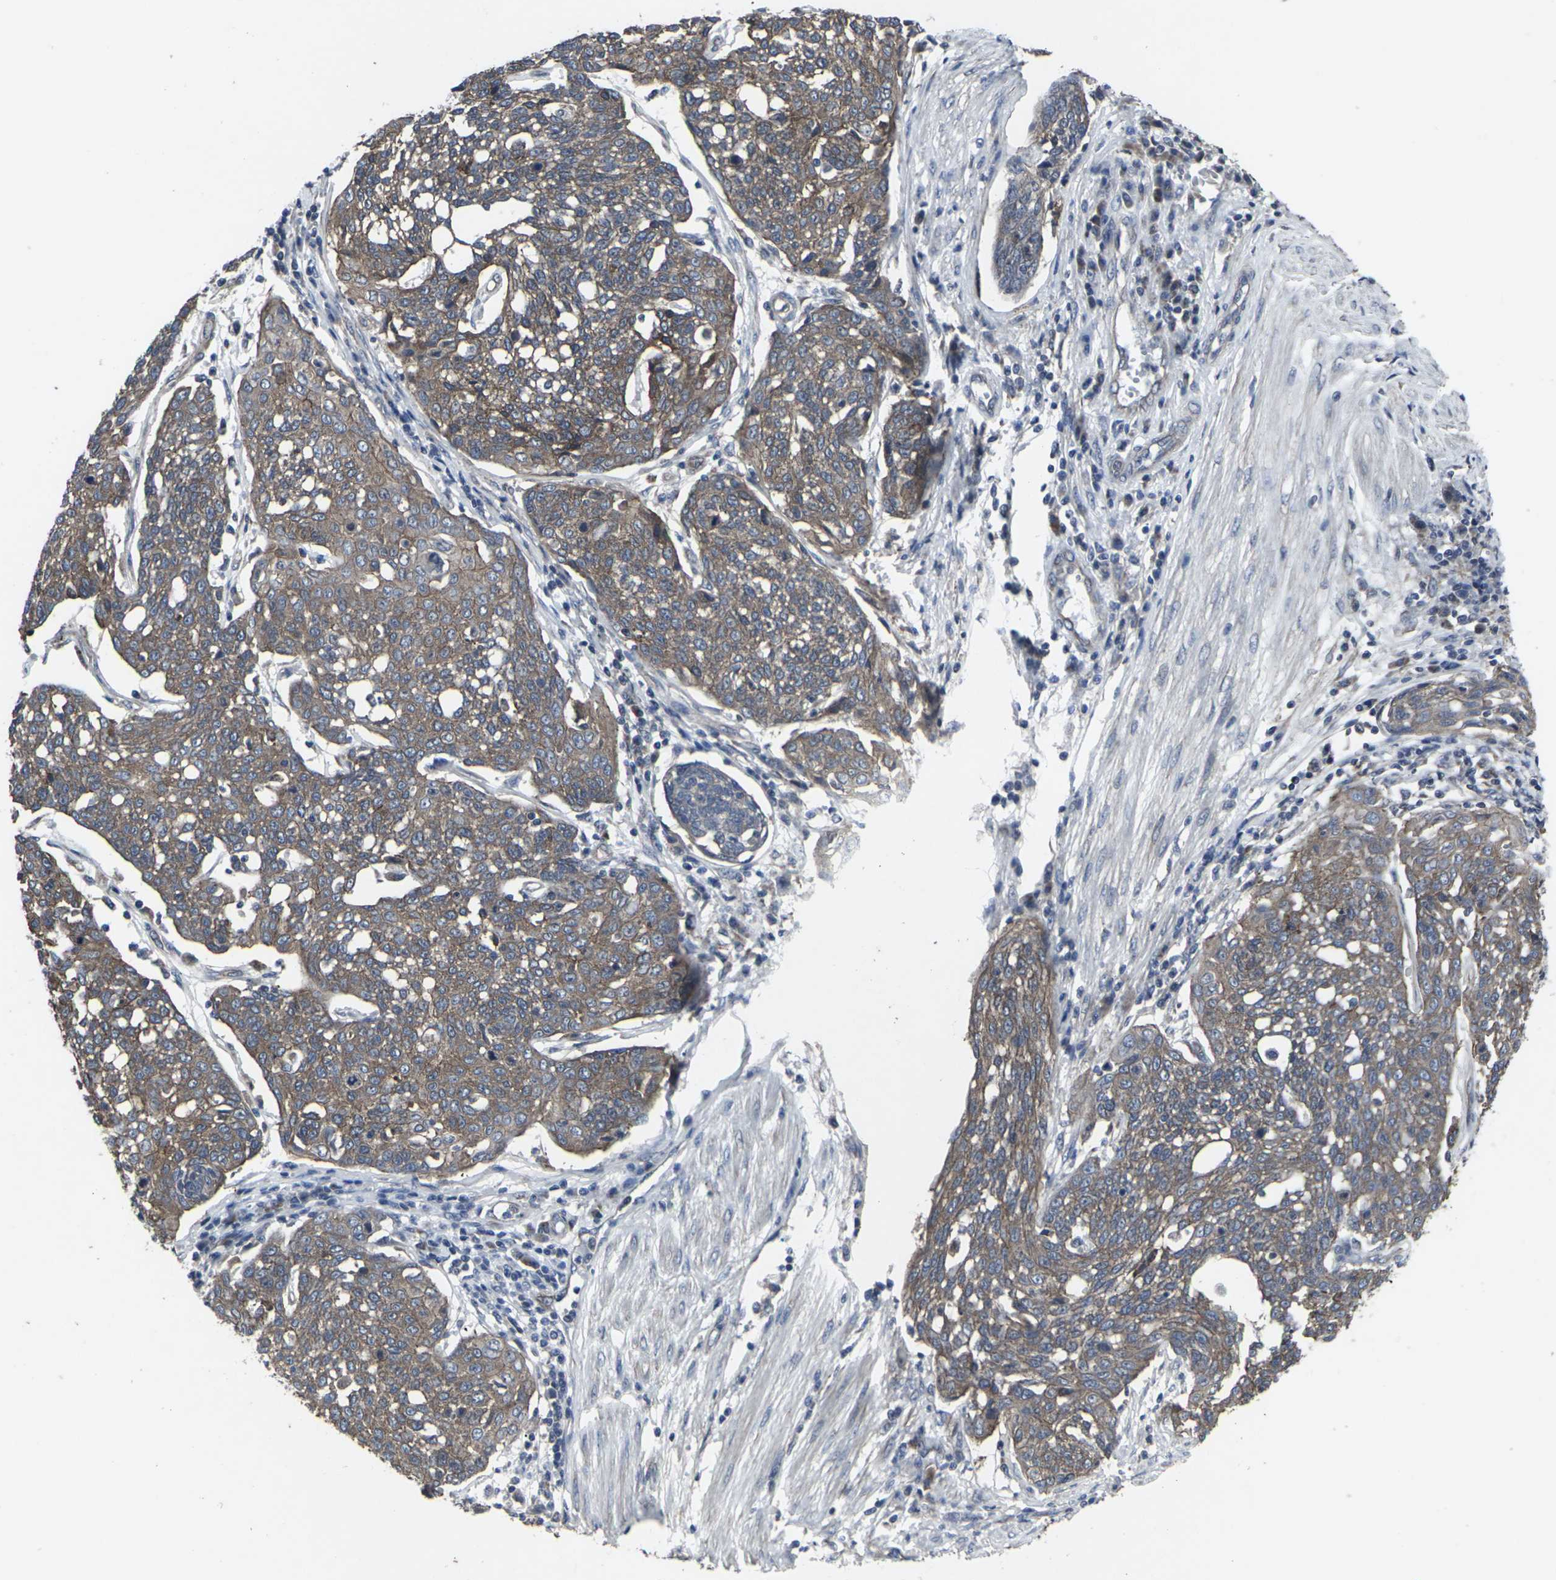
{"staining": {"intensity": "moderate", "quantity": ">75%", "location": "cytoplasmic/membranous"}, "tissue": "cervical cancer", "cell_type": "Tumor cells", "image_type": "cancer", "snomed": [{"axis": "morphology", "description": "Squamous cell carcinoma, NOS"}, {"axis": "topography", "description": "Cervix"}], "caption": "This micrograph exhibits immunohistochemistry (IHC) staining of human cervical cancer, with medium moderate cytoplasmic/membranous positivity in about >75% of tumor cells.", "gene": "MAPKAPK2", "patient": {"sex": "female", "age": 34}}